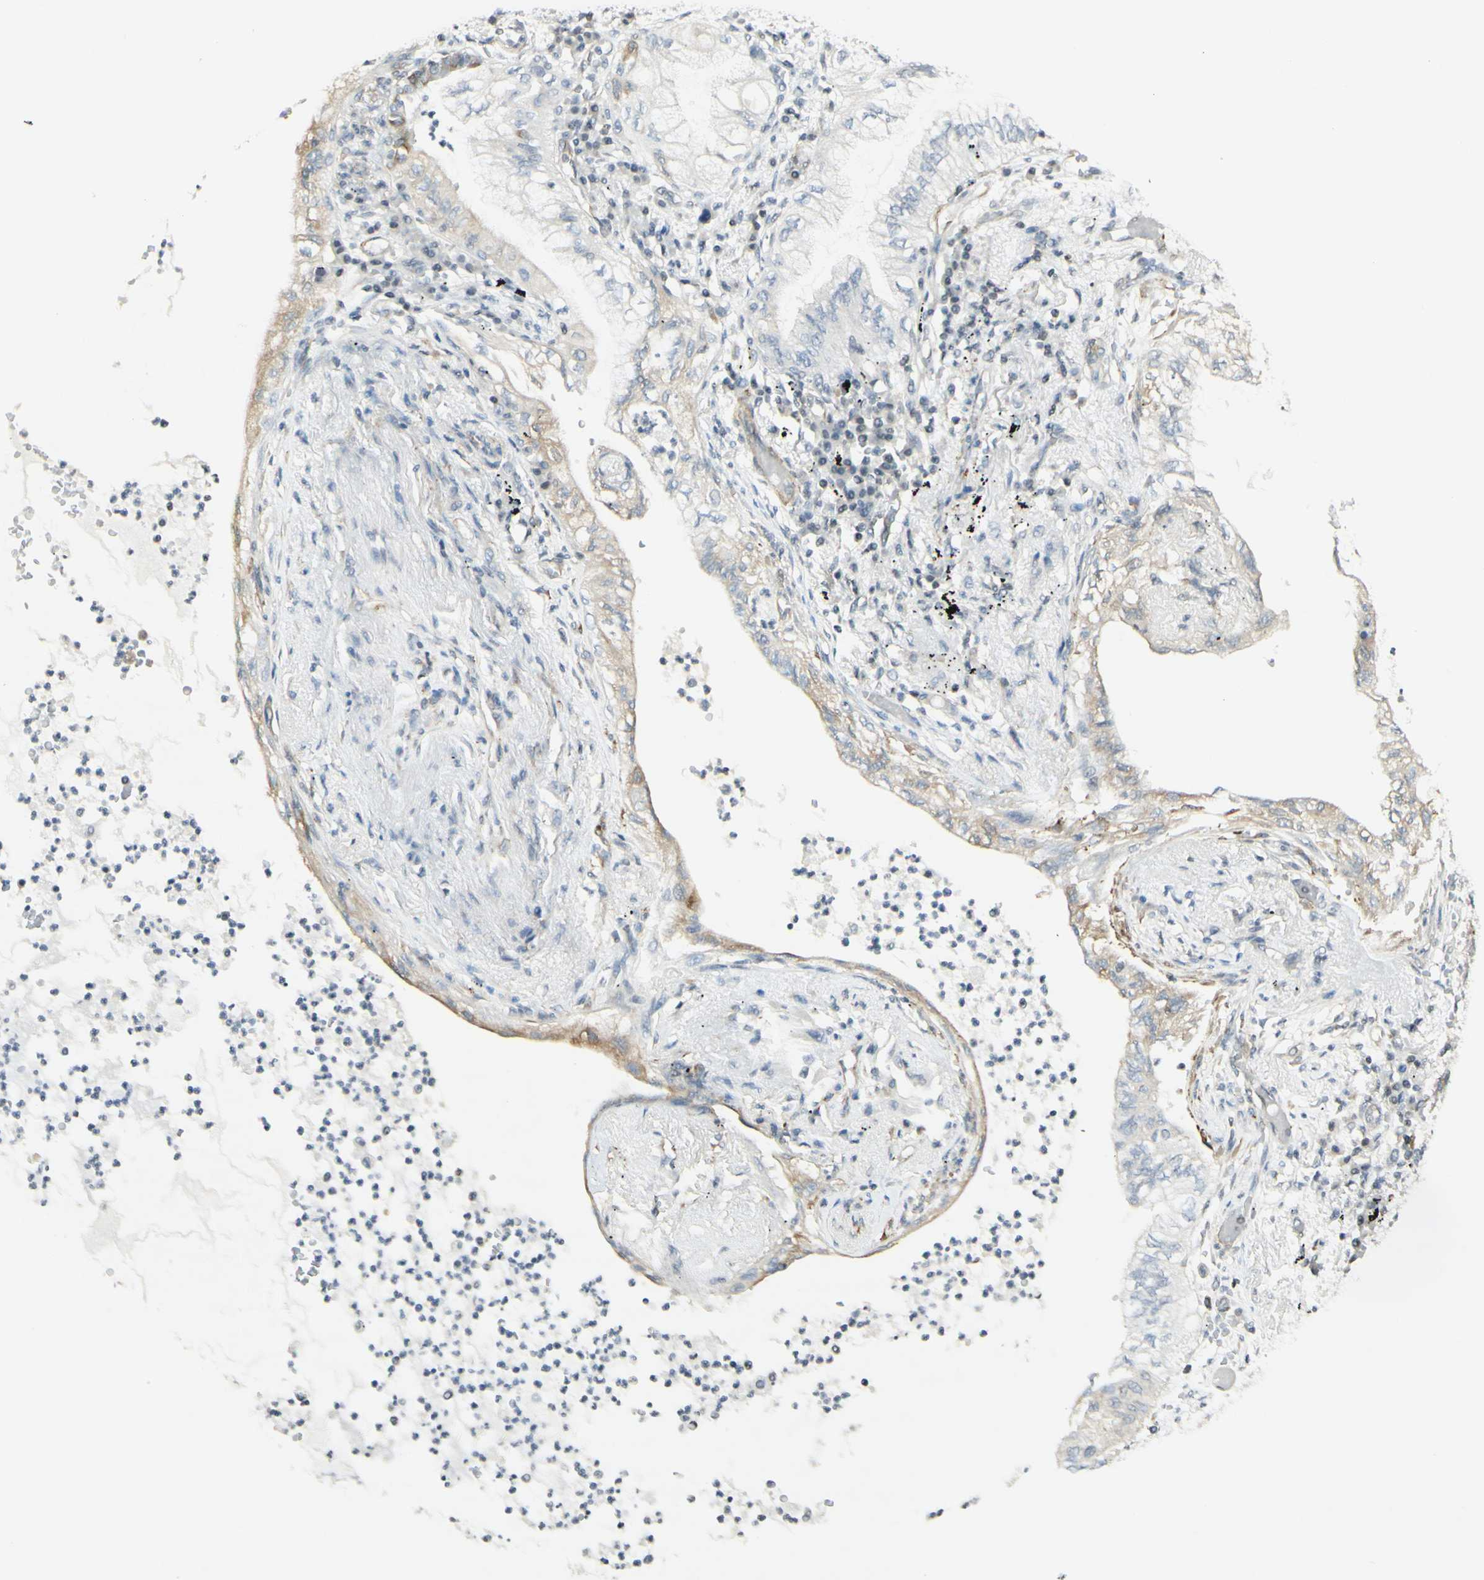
{"staining": {"intensity": "weak", "quantity": "<25%", "location": "cytoplasmic/membranous"}, "tissue": "lung cancer", "cell_type": "Tumor cells", "image_type": "cancer", "snomed": [{"axis": "morphology", "description": "Normal tissue, NOS"}, {"axis": "morphology", "description": "Adenocarcinoma, NOS"}, {"axis": "topography", "description": "Bronchus"}, {"axis": "topography", "description": "Lung"}], "caption": "High power microscopy micrograph of an immunohistochemistry (IHC) photomicrograph of adenocarcinoma (lung), revealing no significant staining in tumor cells.", "gene": "MAP1B", "patient": {"sex": "female", "age": 70}}